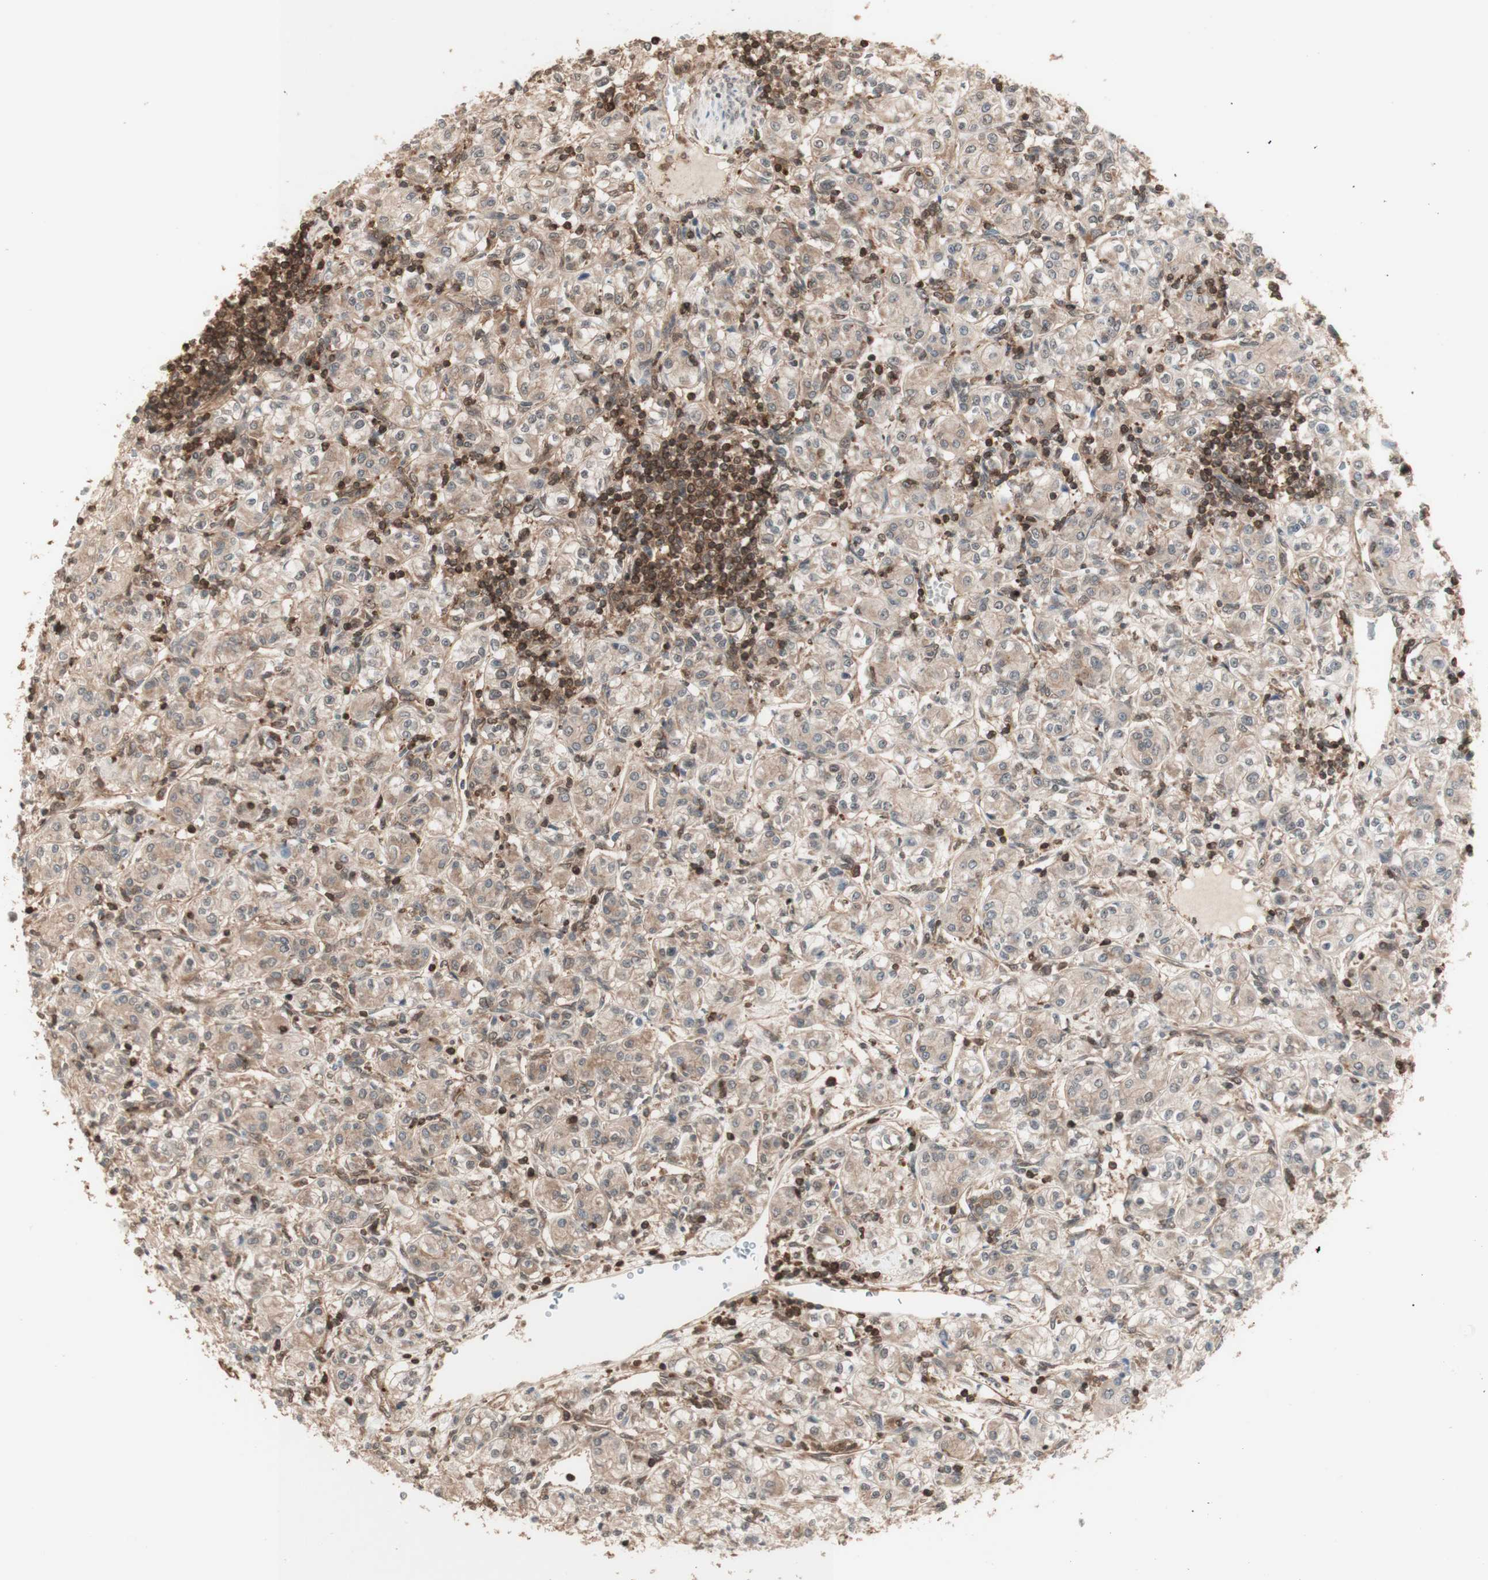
{"staining": {"intensity": "weak", "quantity": ">75%", "location": "cytoplasmic/membranous"}, "tissue": "renal cancer", "cell_type": "Tumor cells", "image_type": "cancer", "snomed": [{"axis": "morphology", "description": "Adenocarcinoma, NOS"}, {"axis": "topography", "description": "Kidney"}], "caption": "Adenocarcinoma (renal) stained with DAB IHC reveals low levels of weak cytoplasmic/membranous positivity in about >75% of tumor cells. (IHC, brightfield microscopy, high magnification).", "gene": "YWHAB", "patient": {"sex": "male", "age": 77}}